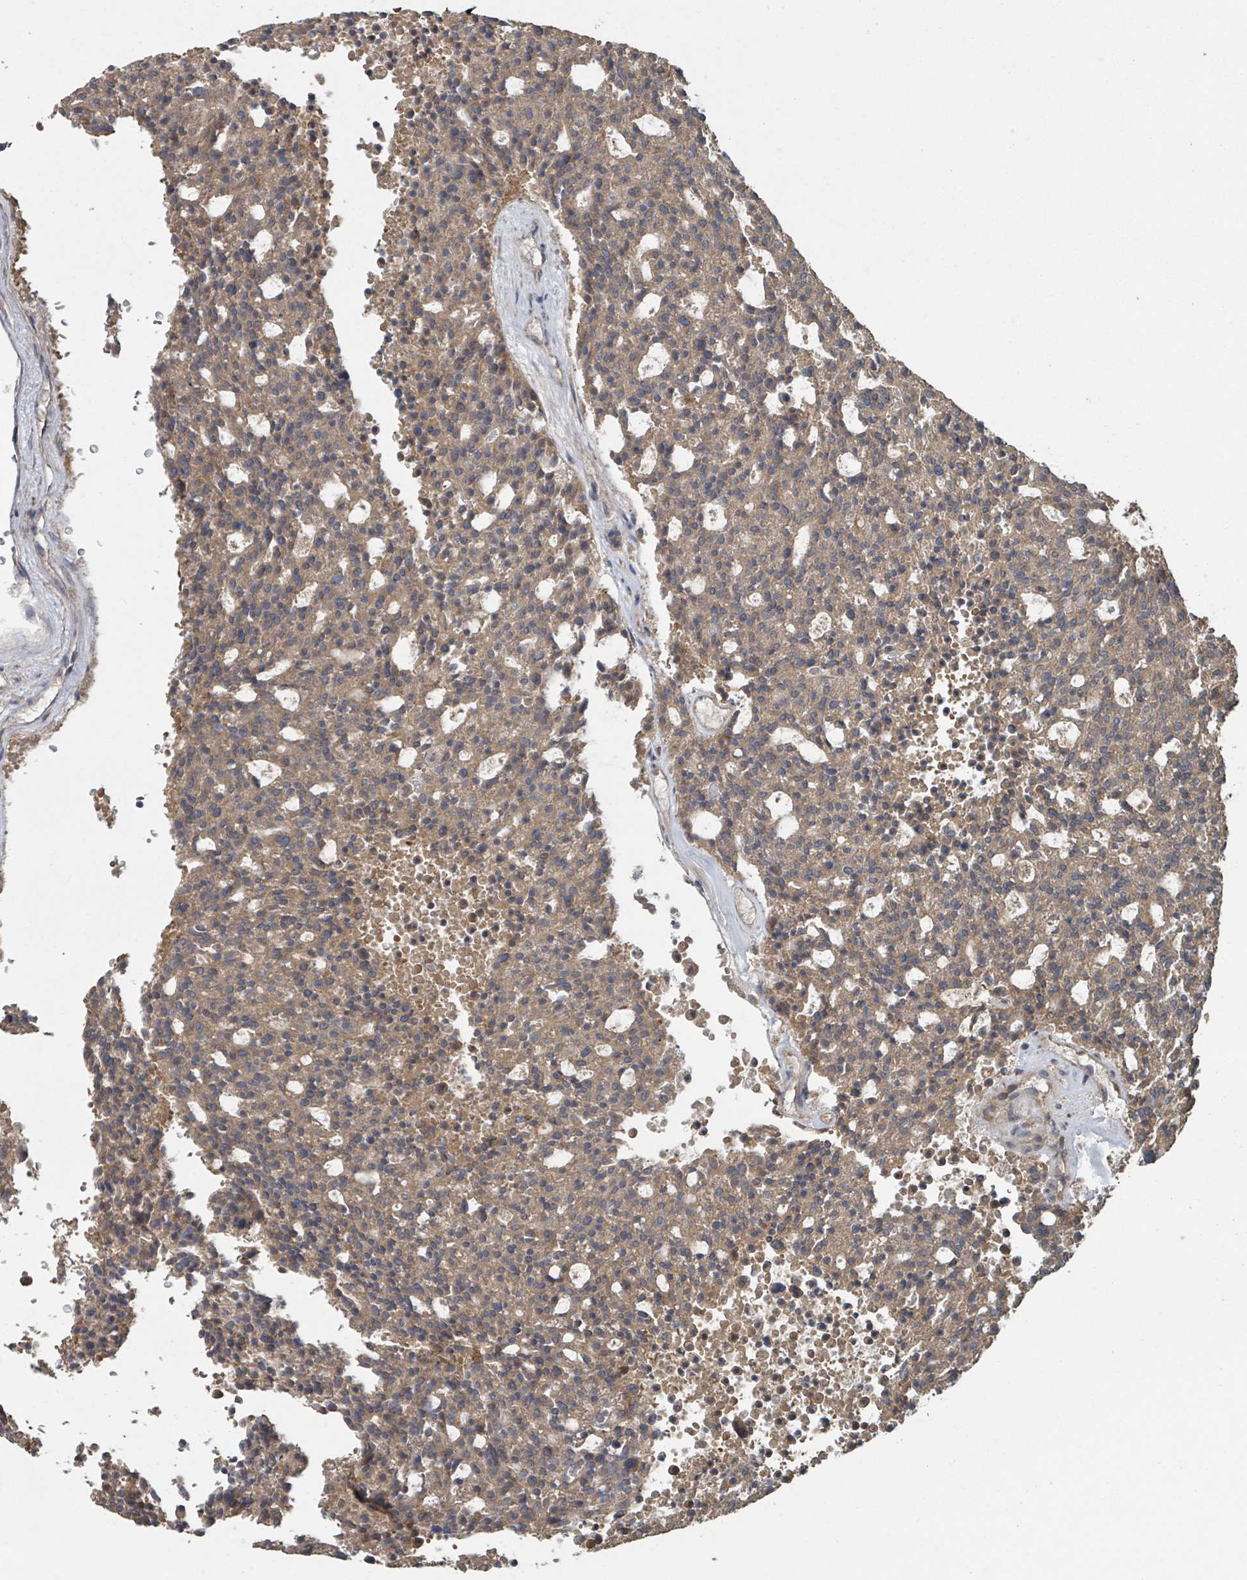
{"staining": {"intensity": "moderate", "quantity": ">75%", "location": "cytoplasmic/membranous"}, "tissue": "carcinoid", "cell_type": "Tumor cells", "image_type": "cancer", "snomed": [{"axis": "morphology", "description": "Carcinoid, malignant, NOS"}, {"axis": "topography", "description": "Pancreas"}], "caption": "Brown immunohistochemical staining in human carcinoid (malignant) reveals moderate cytoplasmic/membranous expression in approximately >75% of tumor cells.", "gene": "WDFY1", "patient": {"sex": "female", "age": 54}}